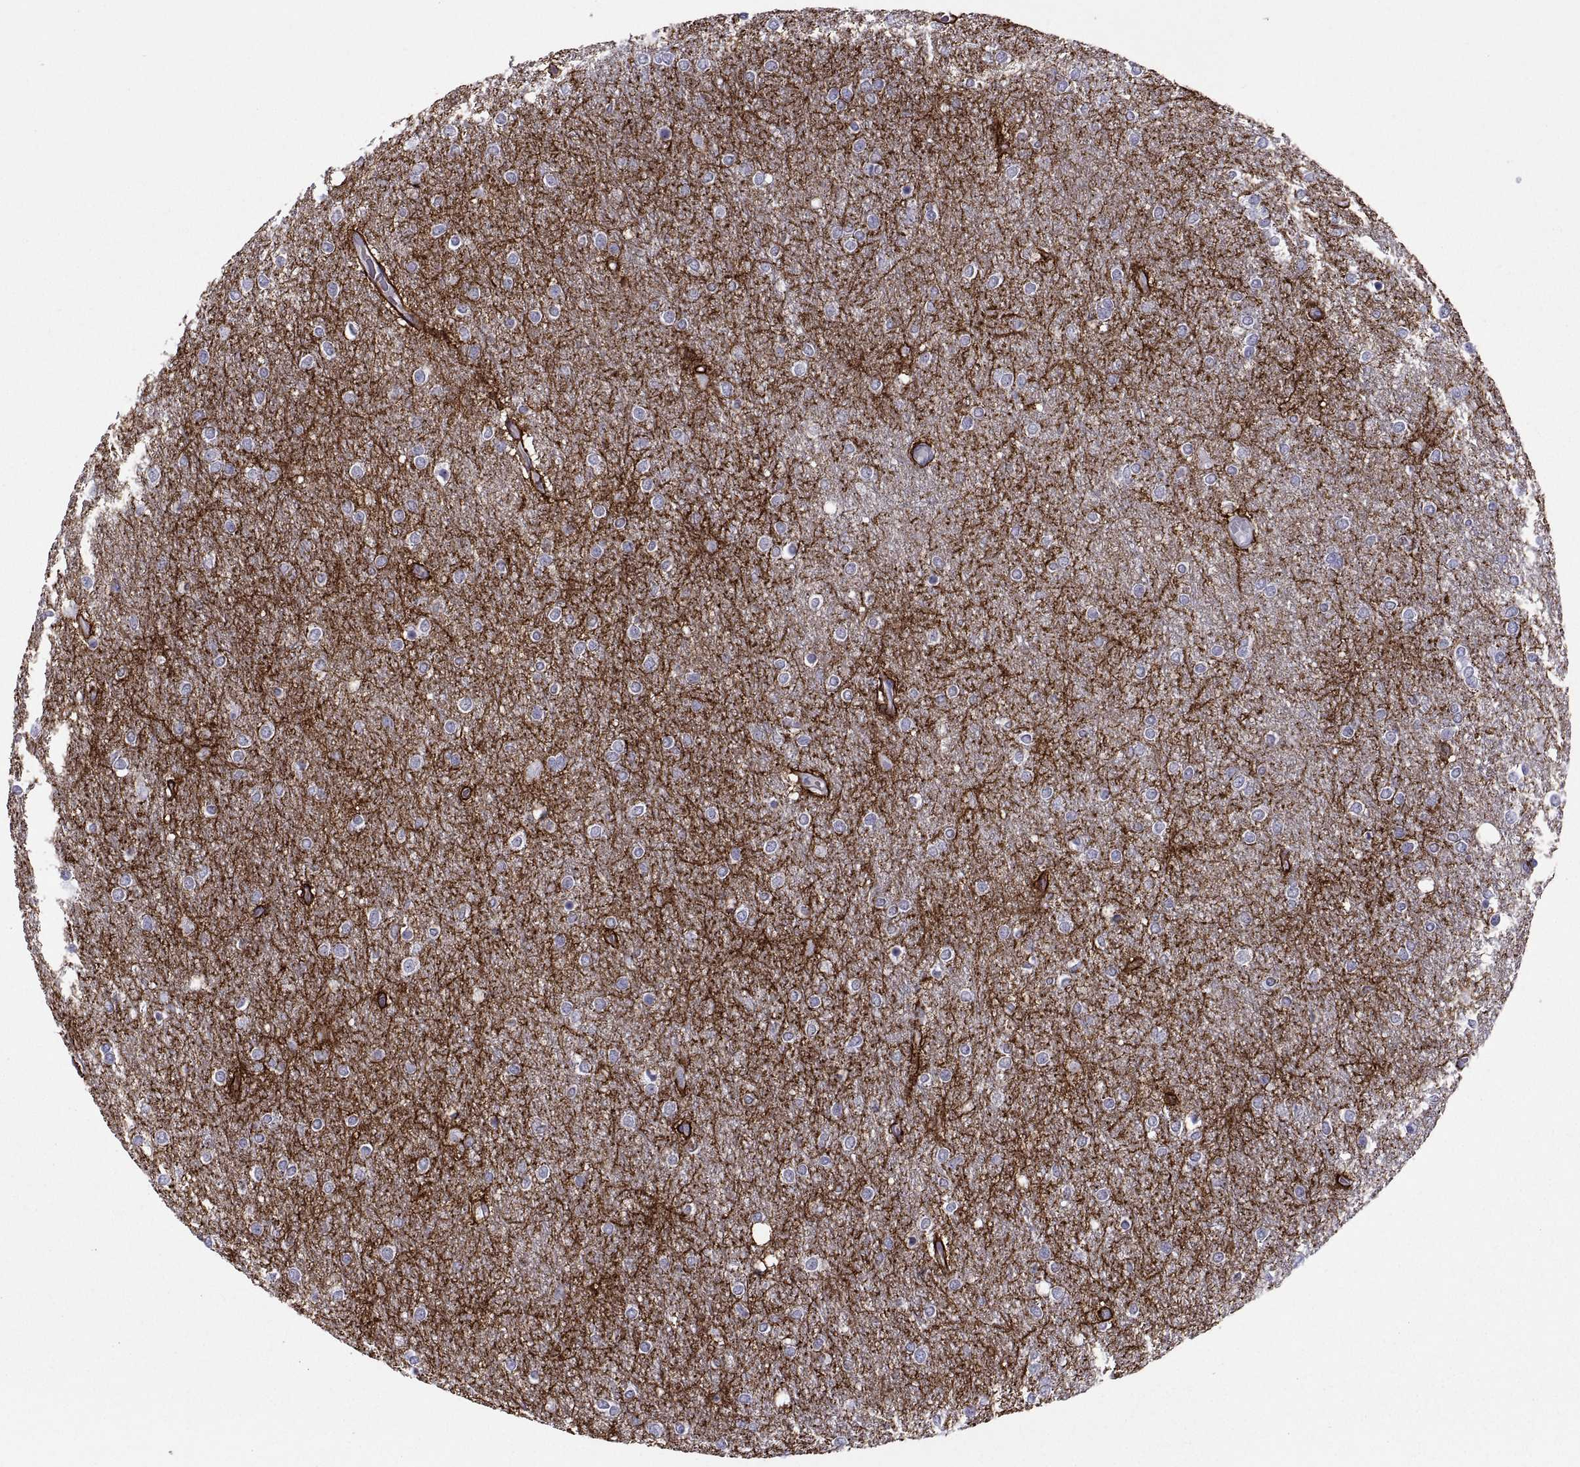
{"staining": {"intensity": "negative", "quantity": "none", "location": "none"}, "tissue": "glioma", "cell_type": "Tumor cells", "image_type": "cancer", "snomed": [{"axis": "morphology", "description": "Glioma, malignant, High grade"}, {"axis": "topography", "description": "Brain"}], "caption": "This is an immunohistochemistry (IHC) micrograph of malignant glioma (high-grade). There is no positivity in tumor cells.", "gene": "TMEM158", "patient": {"sex": "female", "age": 61}}